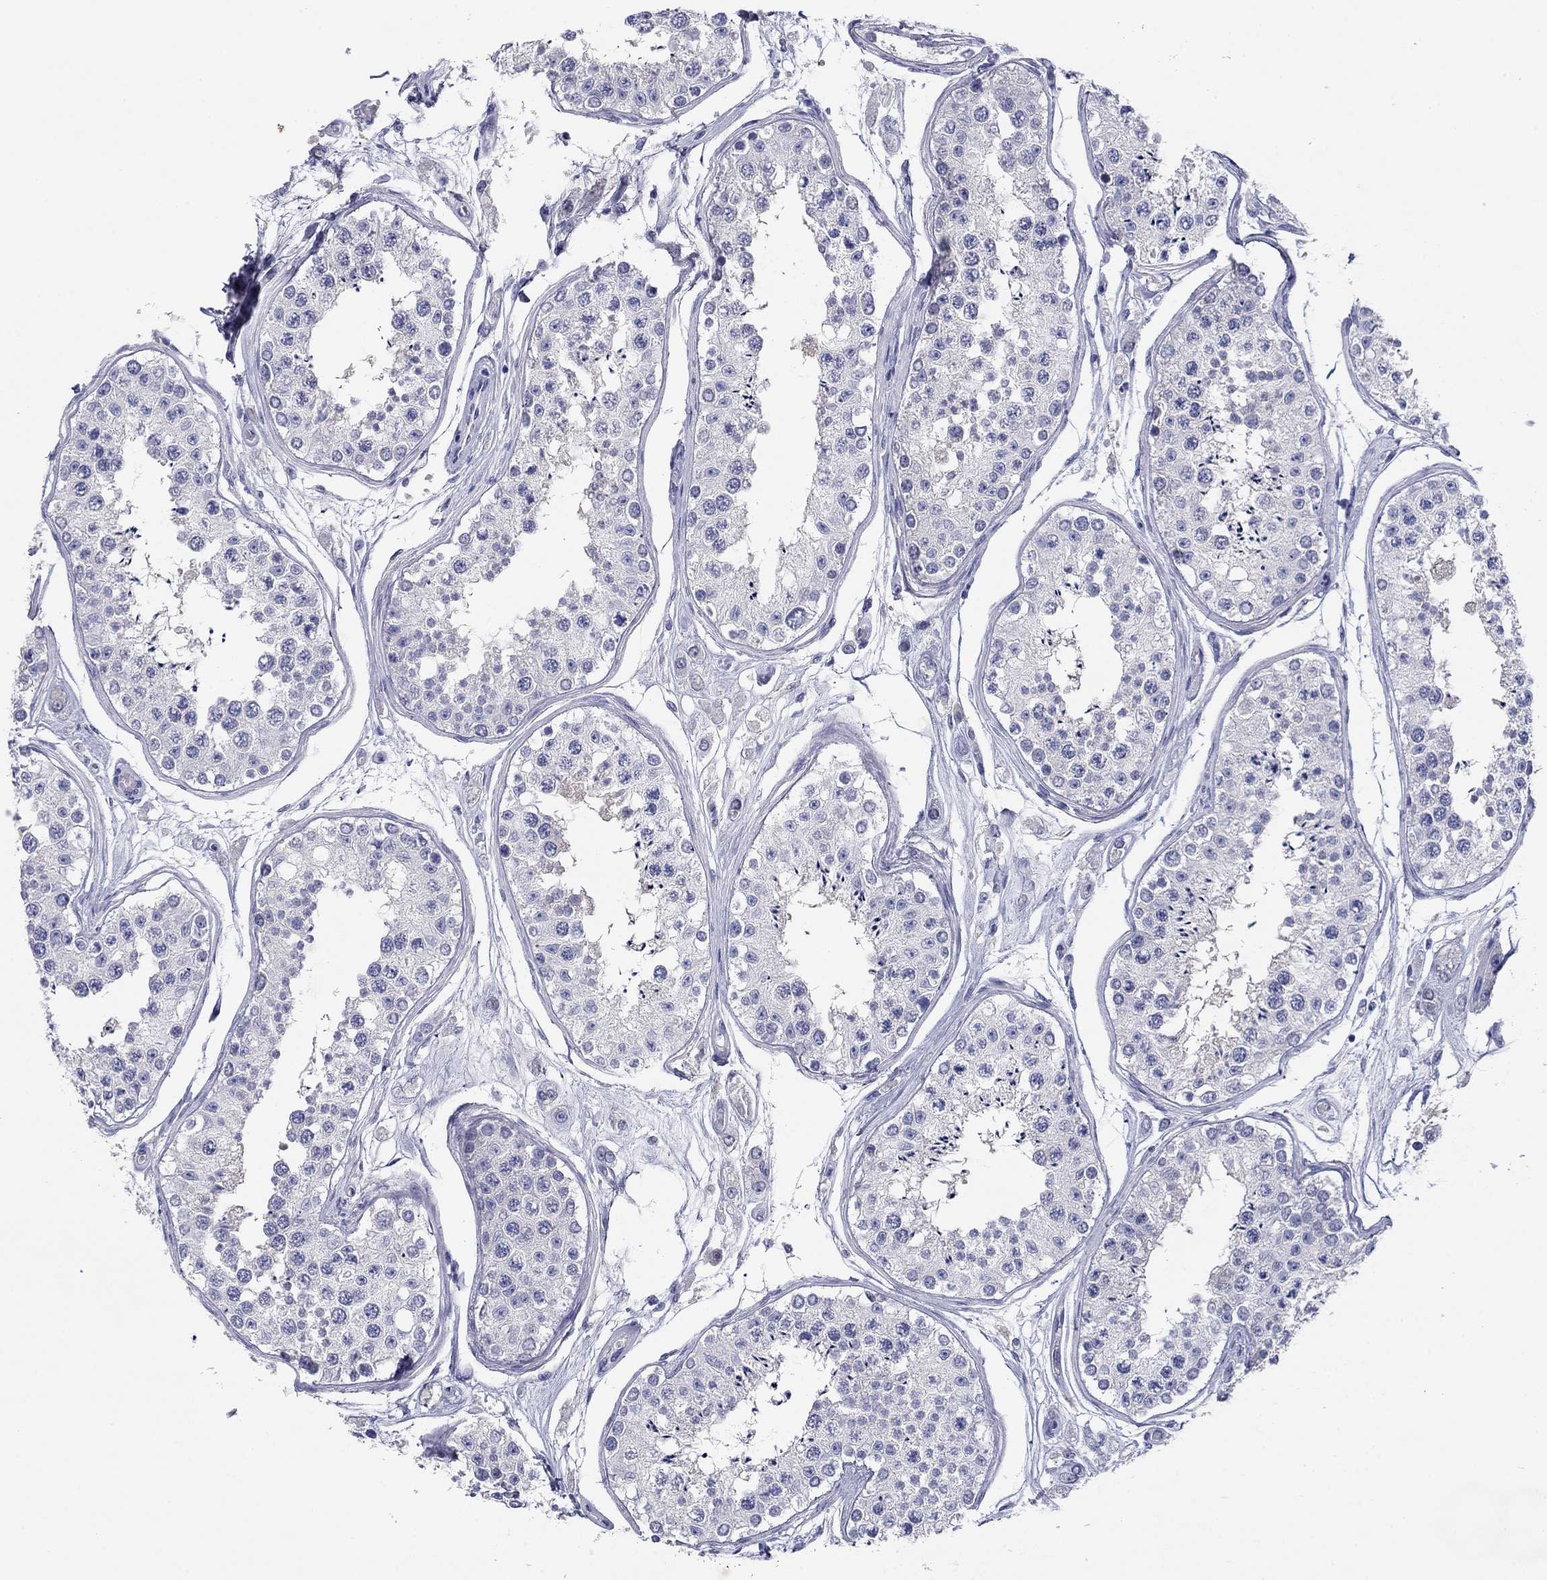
{"staining": {"intensity": "negative", "quantity": "none", "location": "none"}, "tissue": "testis", "cell_type": "Cells in seminiferous ducts", "image_type": "normal", "snomed": [{"axis": "morphology", "description": "Normal tissue, NOS"}, {"axis": "topography", "description": "Testis"}], "caption": "DAB immunohistochemical staining of normal human testis reveals no significant expression in cells in seminiferous ducts. (DAB (3,3'-diaminobenzidine) immunohistochemistry (IHC) with hematoxylin counter stain).", "gene": "PLS1", "patient": {"sex": "male", "age": 25}}